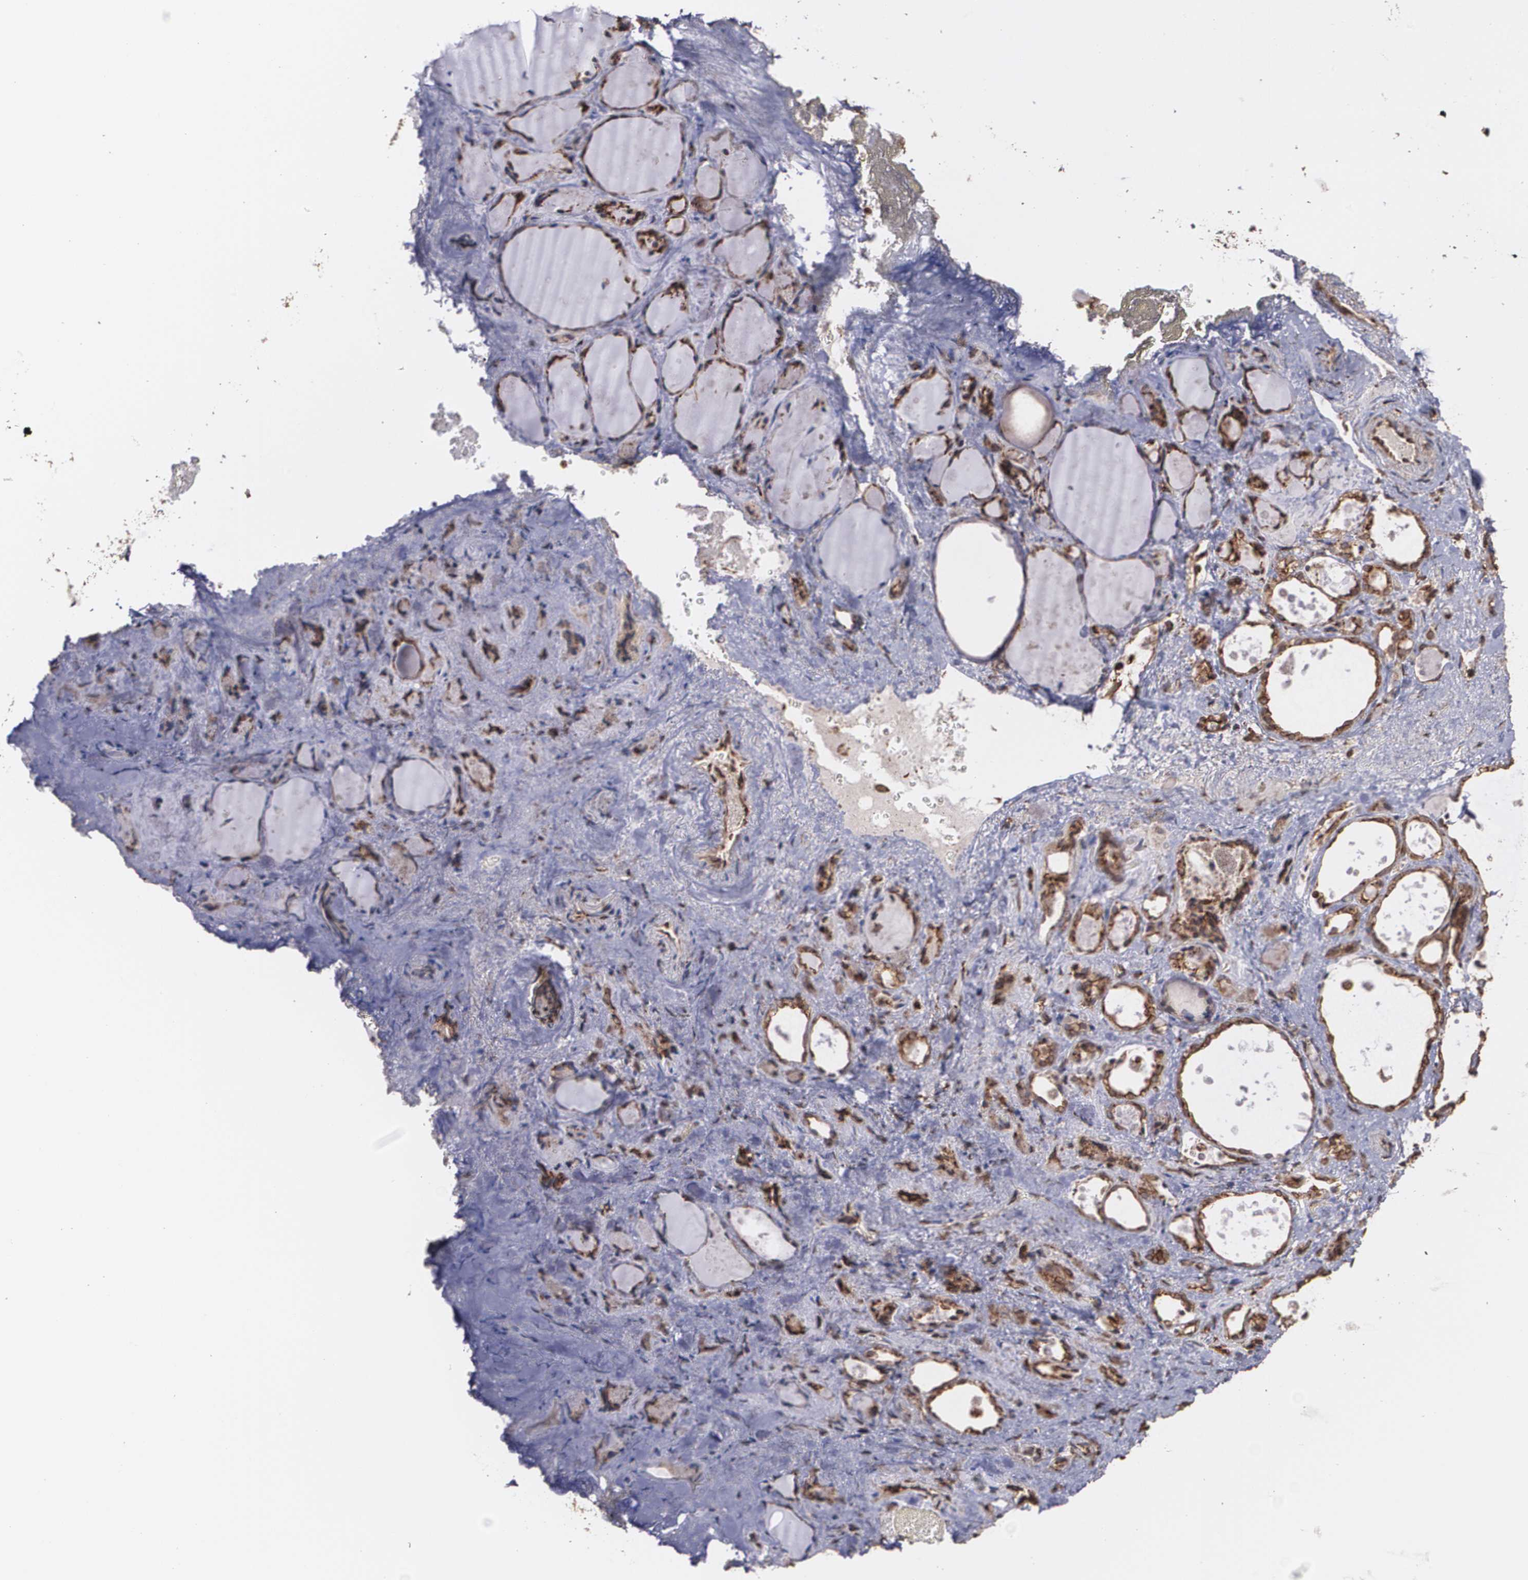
{"staining": {"intensity": "moderate", "quantity": ">75%", "location": "cytoplasmic/membranous"}, "tissue": "thyroid gland", "cell_type": "Glandular cells", "image_type": "normal", "snomed": [{"axis": "morphology", "description": "Normal tissue, NOS"}, {"axis": "topography", "description": "Thyroid gland"}], "caption": "Moderate cytoplasmic/membranous expression for a protein is seen in approximately >75% of glandular cells of unremarkable thyroid gland using IHC.", "gene": "TRIP11", "patient": {"sex": "female", "age": 75}}